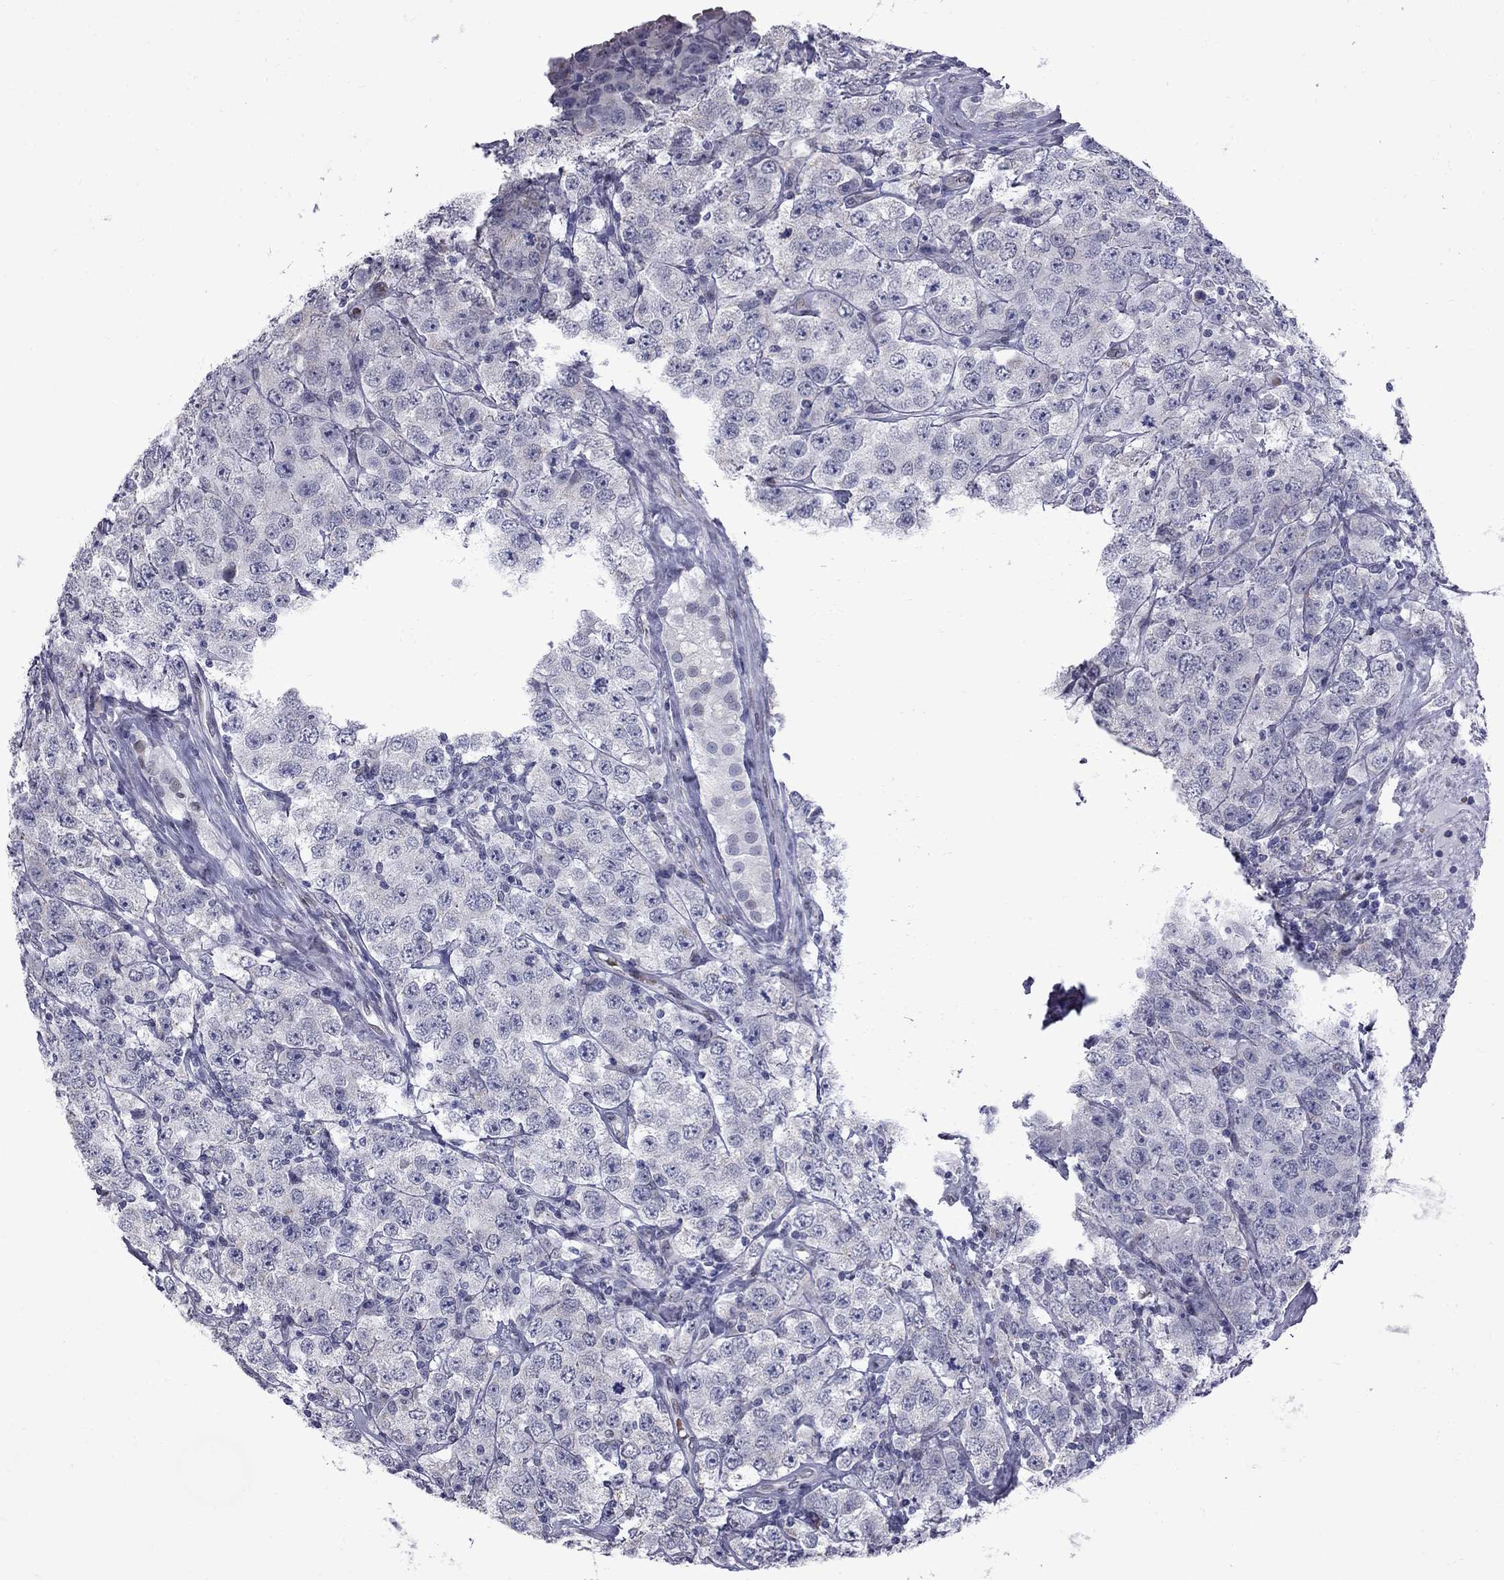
{"staining": {"intensity": "negative", "quantity": "none", "location": "none"}, "tissue": "testis cancer", "cell_type": "Tumor cells", "image_type": "cancer", "snomed": [{"axis": "morphology", "description": "Seminoma, NOS"}, {"axis": "topography", "description": "Testis"}], "caption": "A high-resolution photomicrograph shows immunohistochemistry (IHC) staining of testis seminoma, which shows no significant staining in tumor cells.", "gene": "CLTCL1", "patient": {"sex": "male", "age": 52}}